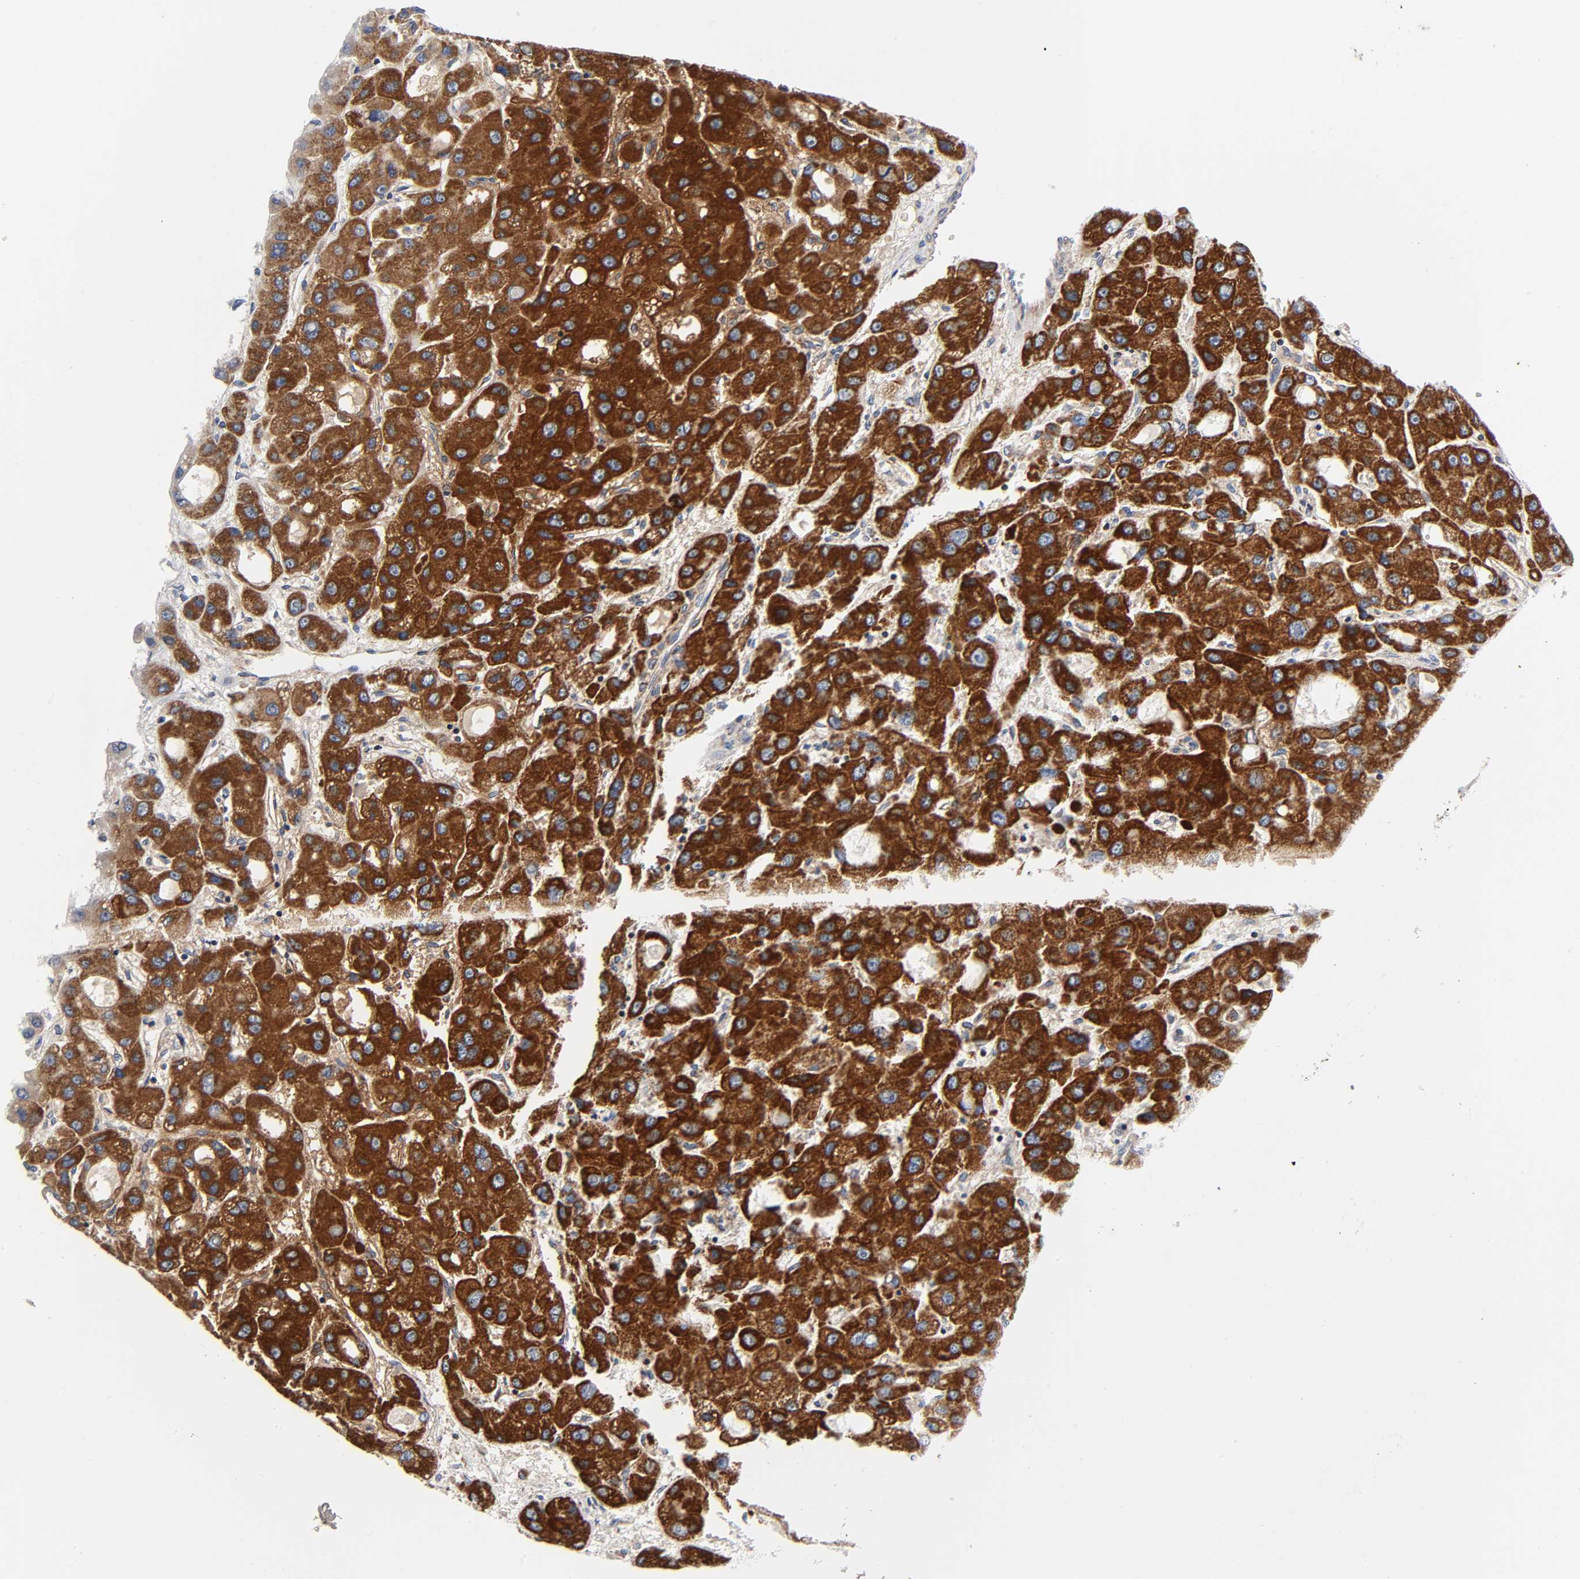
{"staining": {"intensity": "strong", "quantity": ">75%", "location": "cytoplasmic/membranous"}, "tissue": "liver cancer", "cell_type": "Tumor cells", "image_type": "cancer", "snomed": [{"axis": "morphology", "description": "Carcinoma, Hepatocellular, NOS"}, {"axis": "topography", "description": "Liver"}], "caption": "Protein staining by immunohistochemistry (IHC) exhibits strong cytoplasmic/membranous expression in about >75% of tumor cells in liver cancer.", "gene": "AOPEP", "patient": {"sex": "male", "age": 55}}